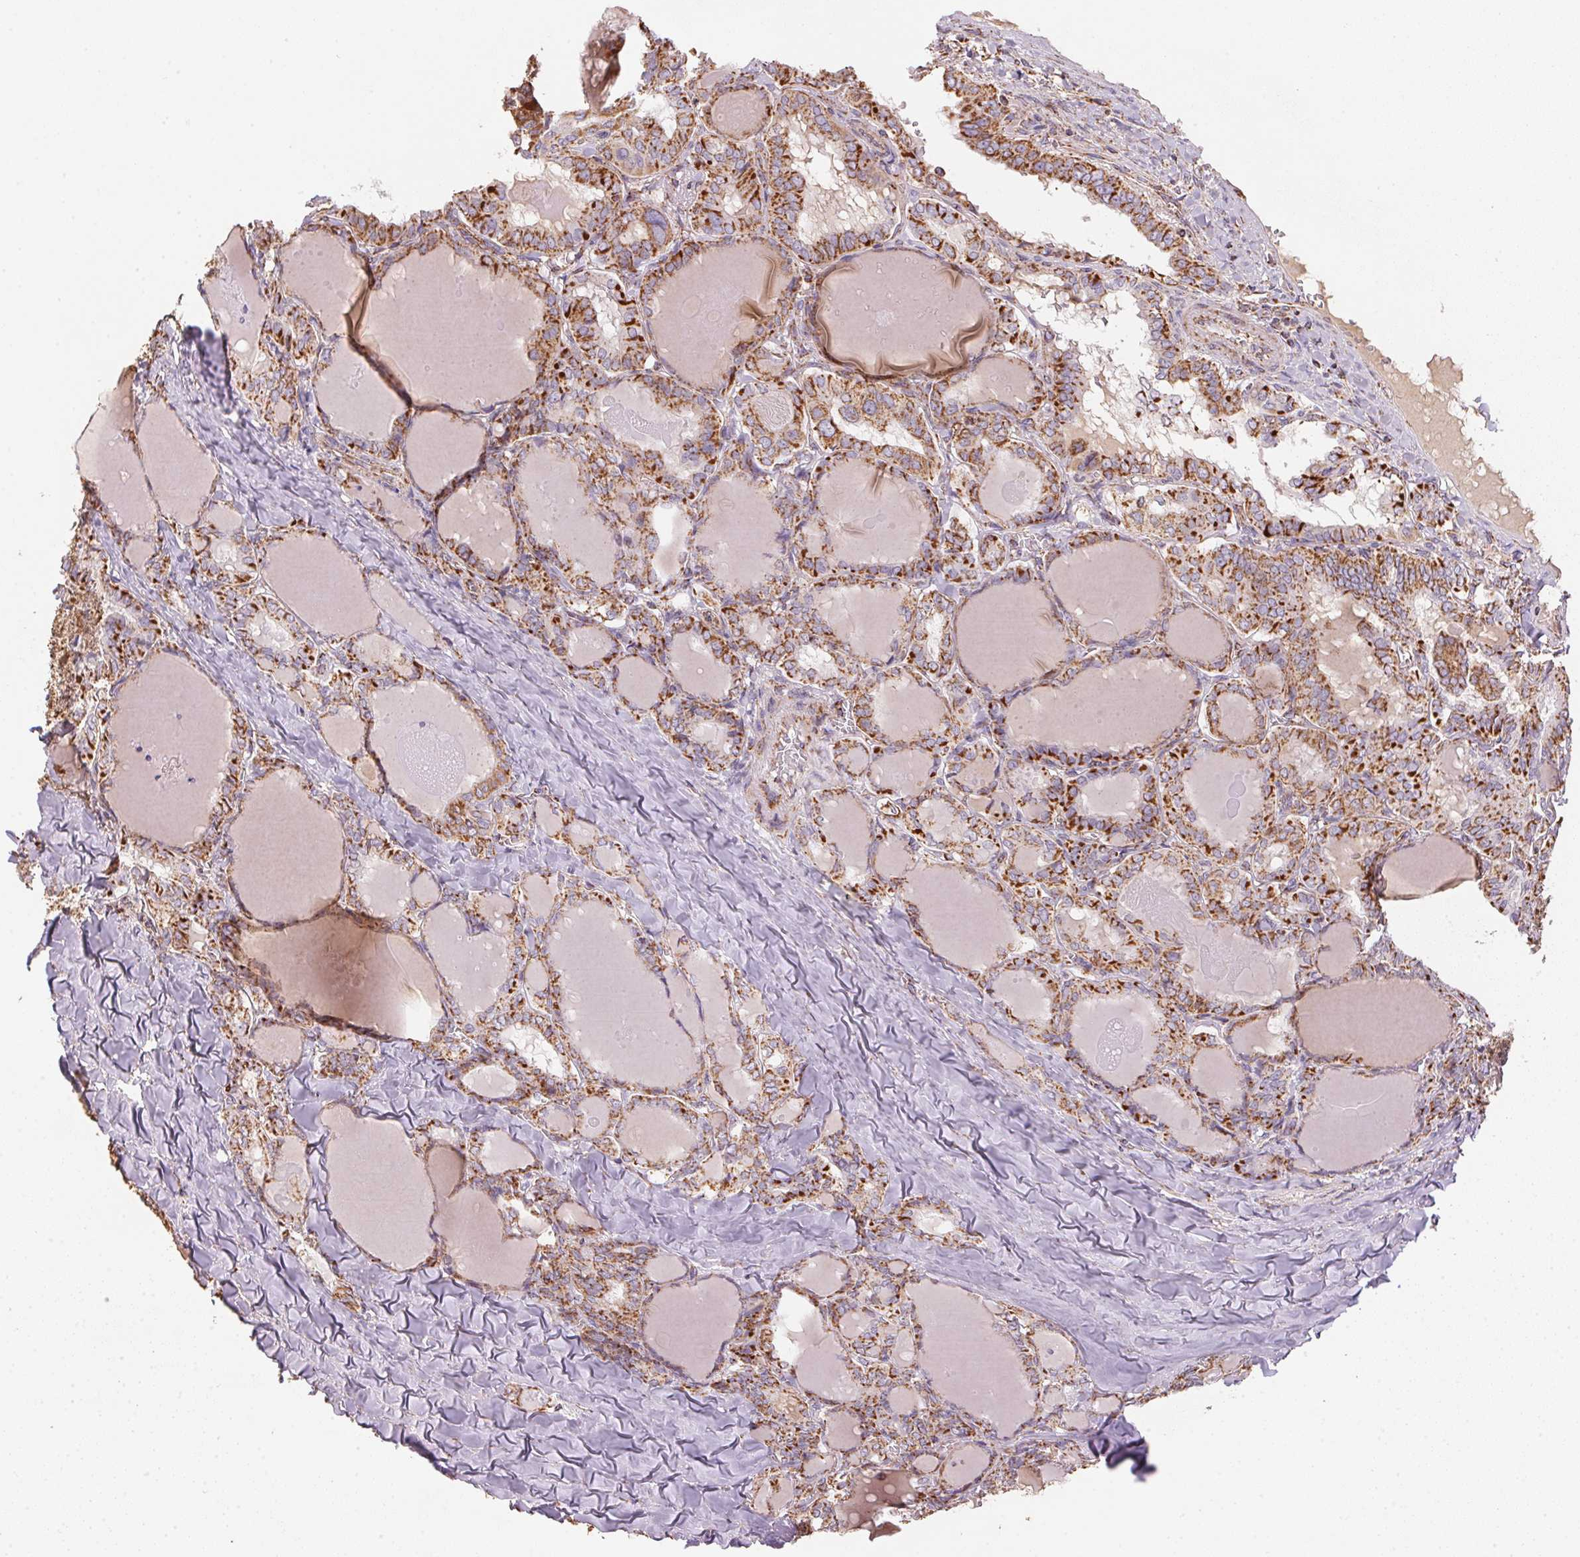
{"staining": {"intensity": "strong", "quantity": ">75%", "location": "cytoplasmic/membranous"}, "tissue": "thyroid cancer", "cell_type": "Tumor cells", "image_type": "cancer", "snomed": [{"axis": "morphology", "description": "Papillary adenocarcinoma, NOS"}, {"axis": "topography", "description": "Thyroid gland"}], "caption": "Papillary adenocarcinoma (thyroid) was stained to show a protein in brown. There is high levels of strong cytoplasmic/membranous positivity in about >75% of tumor cells. The staining is performed using DAB brown chromogen to label protein expression. The nuclei are counter-stained blue using hematoxylin.", "gene": "NDUFS2", "patient": {"sex": "female", "age": 46}}